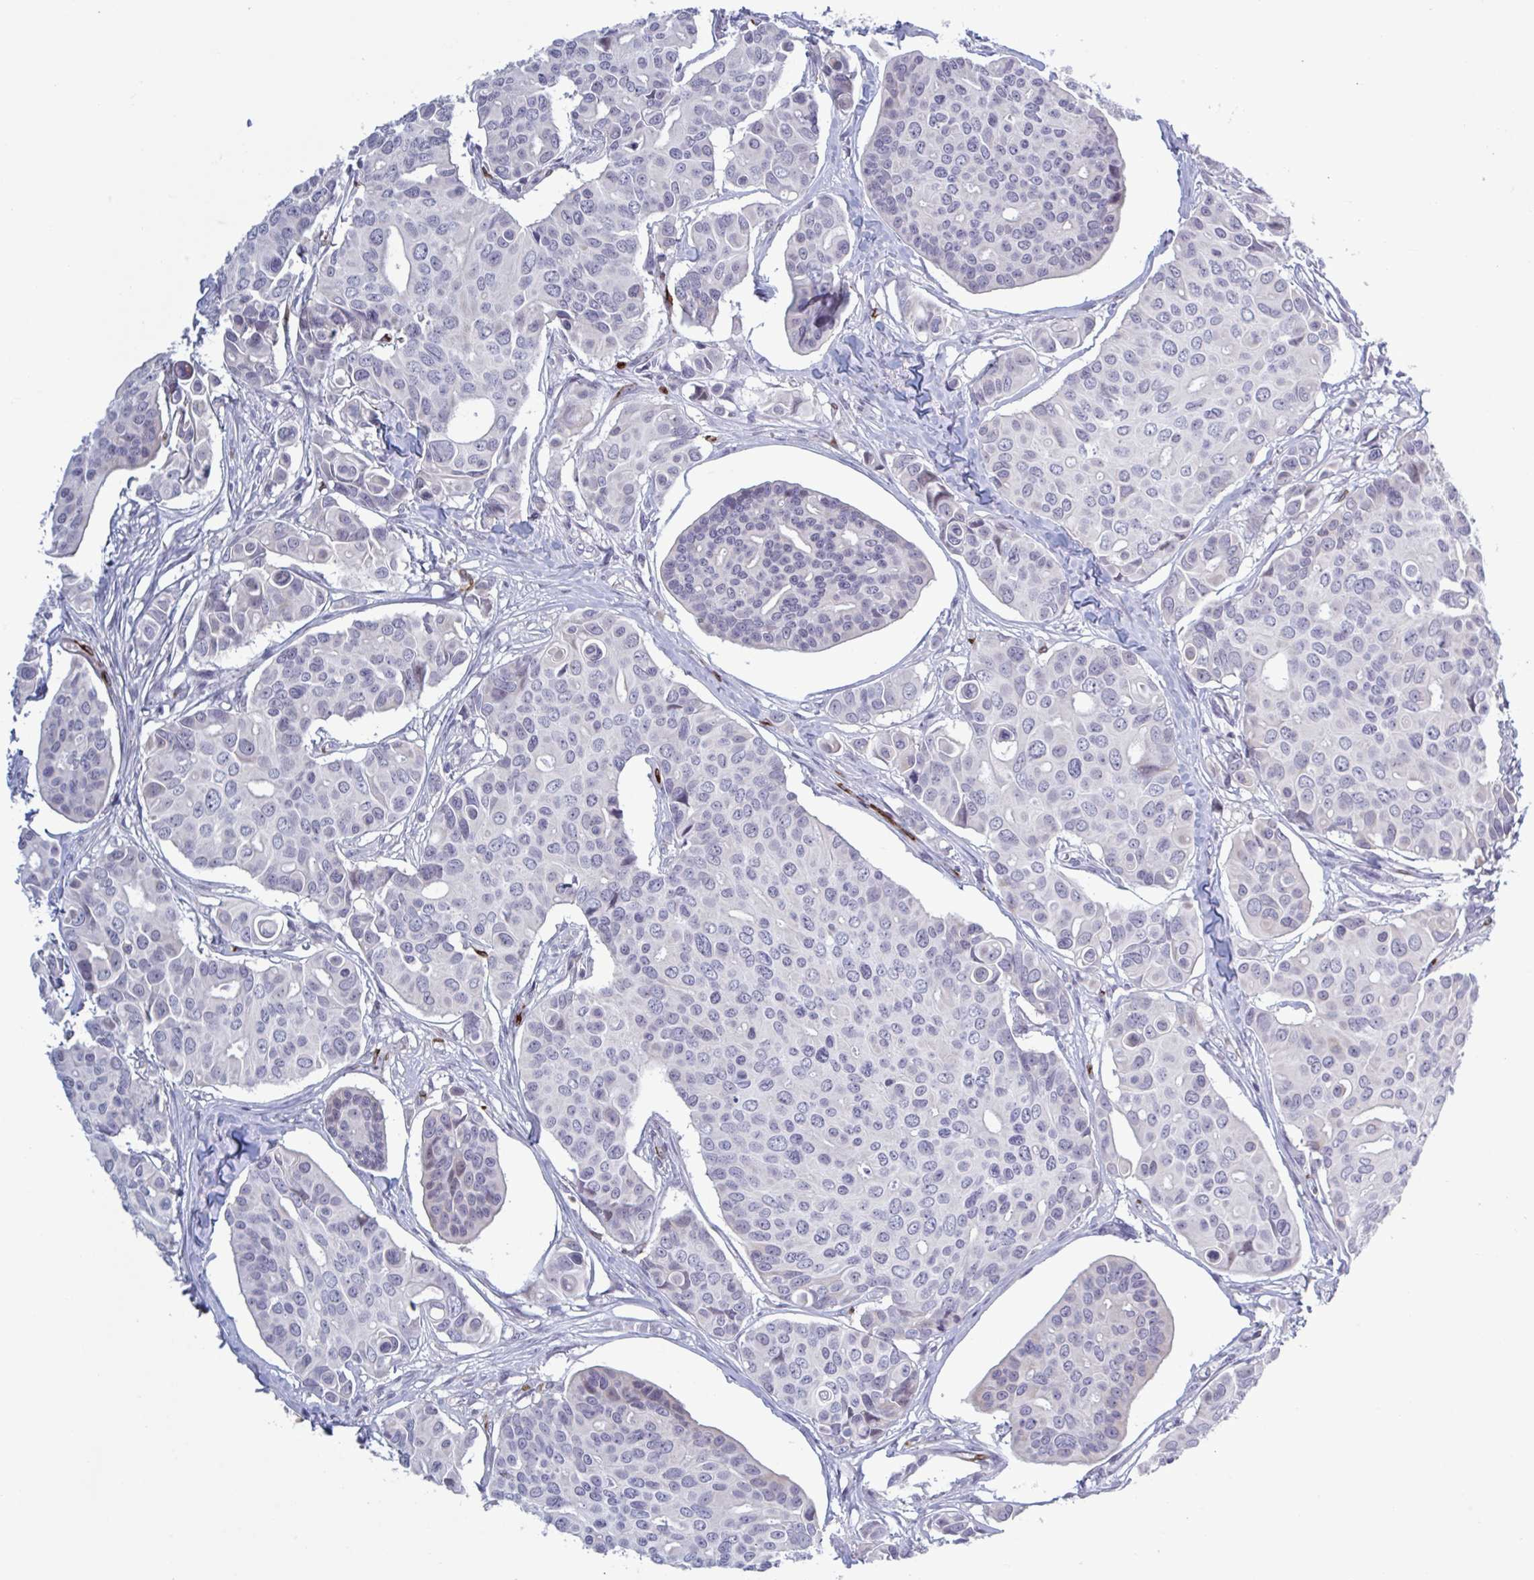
{"staining": {"intensity": "negative", "quantity": "none", "location": "none"}, "tissue": "breast cancer", "cell_type": "Tumor cells", "image_type": "cancer", "snomed": [{"axis": "morphology", "description": "Normal tissue, NOS"}, {"axis": "morphology", "description": "Duct carcinoma"}, {"axis": "topography", "description": "Skin"}, {"axis": "topography", "description": "Breast"}], "caption": "Human breast cancer (intraductal carcinoma) stained for a protein using IHC demonstrates no positivity in tumor cells.", "gene": "HSD11B2", "patient": {"sex": "female", "age": 54}}